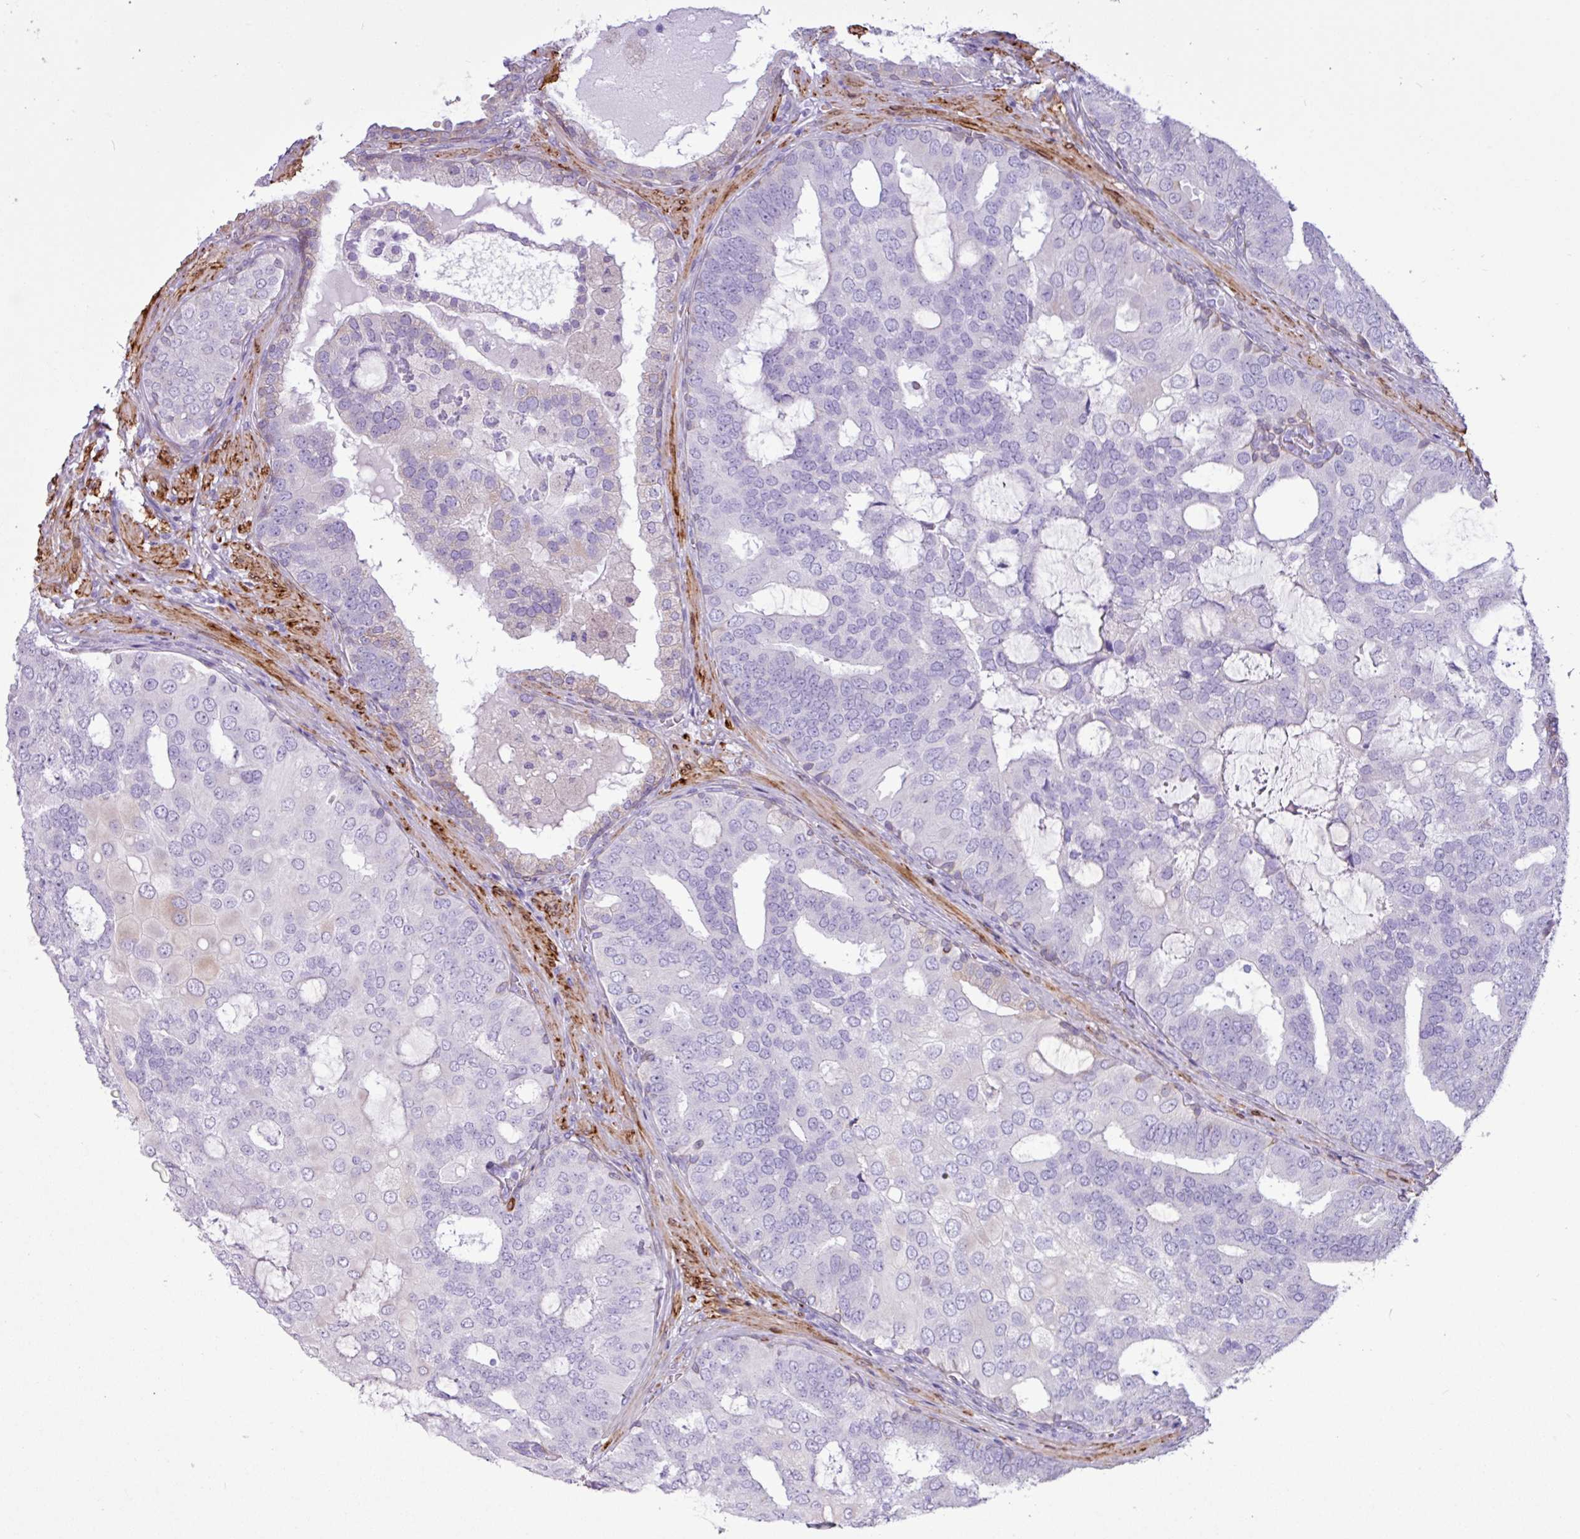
{"staining": {"intensity": "negative", "quantity": "none", "location": "none"}, "tissue": "prostate cancer", "cell_type": "Tumor cells", "image_type": "cancer", "snomed": [{"axis": "morphology", "description": "Adenocarcinoma, High grade"}, {"axis": "topography", "description": "Prostate"}], "caption": "An immunohistochemistry micrograph of high-grade adenocarcinoma (prostate) is shown. There is no staining in tumor cells of high-grade adenocarcinoma (prostate). The staining was performed using DAB (3,3'-diaminobenzidine) to visualize the protein expression in brown, while the nuclei were stained in blue with hematoxylin (Magnification: 20x).", "gene": "SLC38A1", "patient": {"sex": "male", "age": 55}}